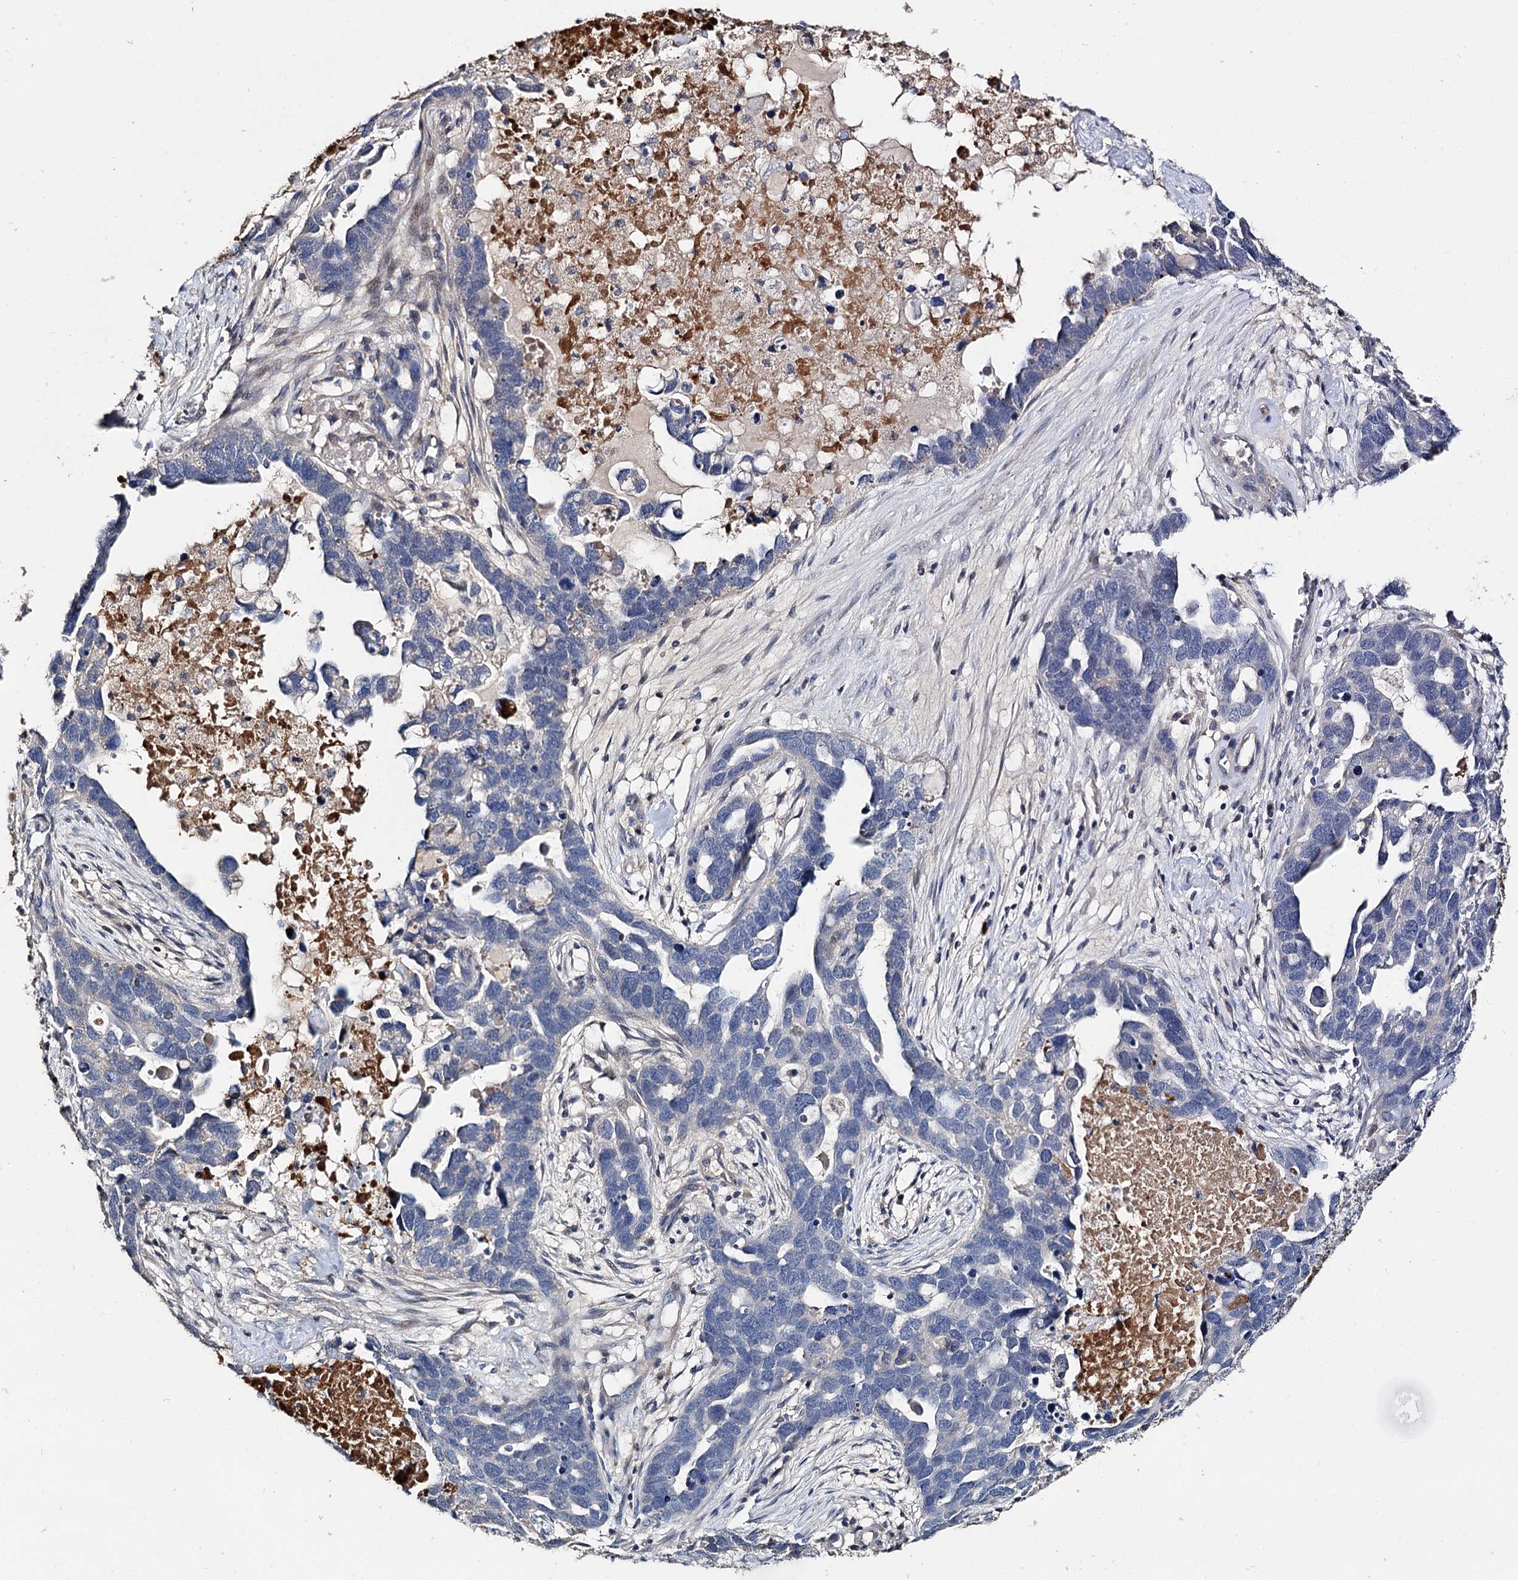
{"staining": {"intensity": "negative", "quantity": "none", "location": "none"}, "tissue": "ovarian cancer", "cell_type": "Tumor cells", "image_type": "cancer", "snomed": [{"axis": "morphology", "description": "Cystadenocarcinoma, serous, NOS"}, {"axis": "topography", "description": "Ovary"}], "caption": "IHC photomicrograph of neoplastic tissue: human ovarian serous cystadenocarcinoma stained with DAB shows no significant protein positivity in tumor cells.", "gene": "DNAH6", "patient": {"sex": "female", "age": 54}}